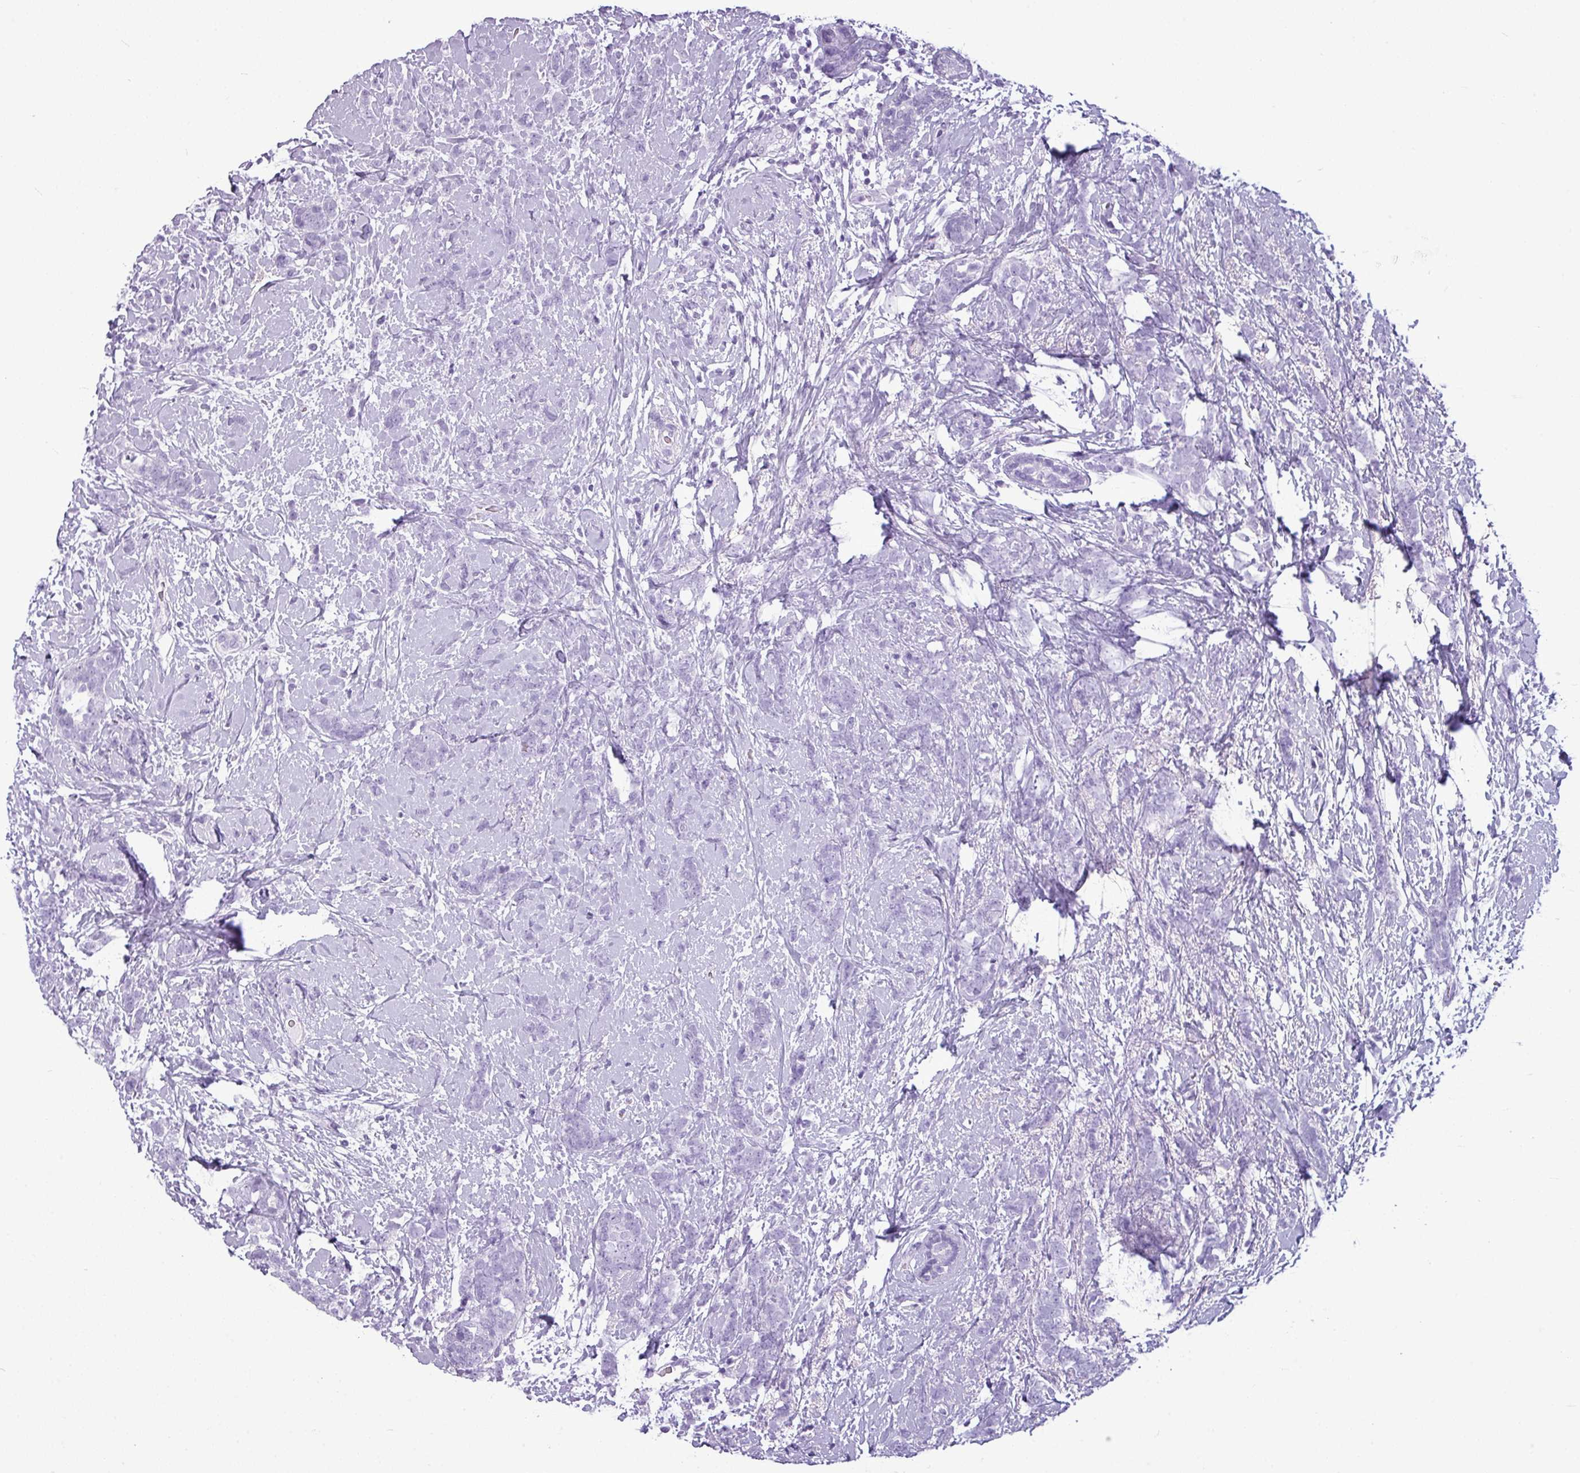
{"staining": {"intensity": "negative", "quantity": "none", "location": "none"}, "tissue": "breast cancer", "cell_type": "Tumor cells", "image_type": "cancer", "snomed": [{"axis": "morphology", "description": "Lobular carcinoma"}, {"axis": "topography", "description": "Breast"}], "caption": "Micrograph shows no significant protein expression in tumor cells of breast lobular carcinoma. Brightfield microscopy of immunohistochemistry (IHC) stained with DAB (brown) and hematoxylin (blue), captured at high magnification.", "gene": "AMY1B", "patient": {"sex": "female", "age": 58}}